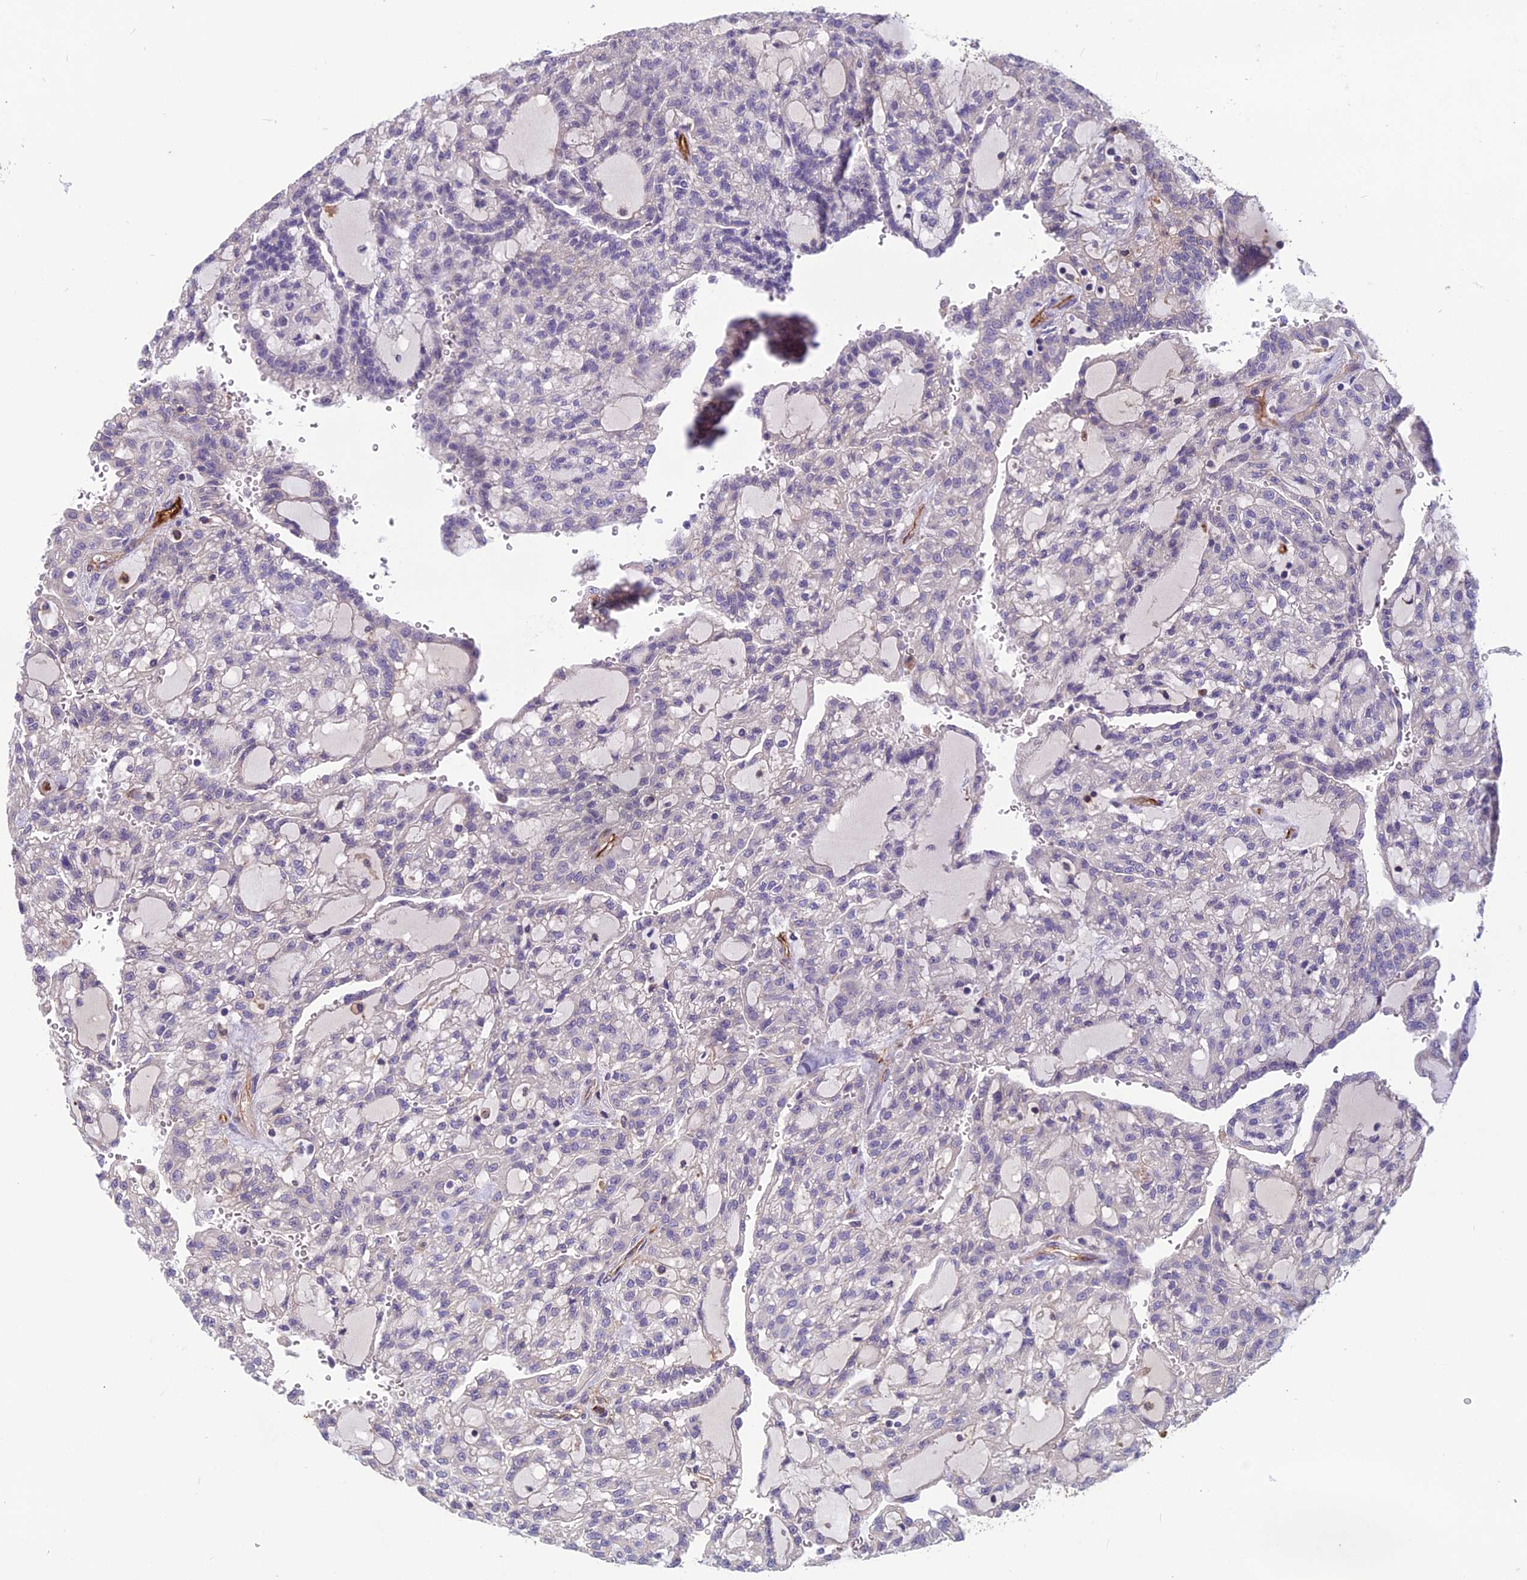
{"staining": {"intensity": "negative", "quantity": "none", "location": "none"}, "tissue": "renal cancer", "cell_type": "Tumor cells", "image_type": "cancer", "snomed": [{"axis": "morphology", "description": "Adenocarcinoma, NOS"}, {"axis": "topography", "description": "Kidney"}], "caption": "Tumor cells show no significant protein staining in adenocarcinoma (renal).", "gene": "TSPAN15", "patient": {"sex": "male", "age": 63}}